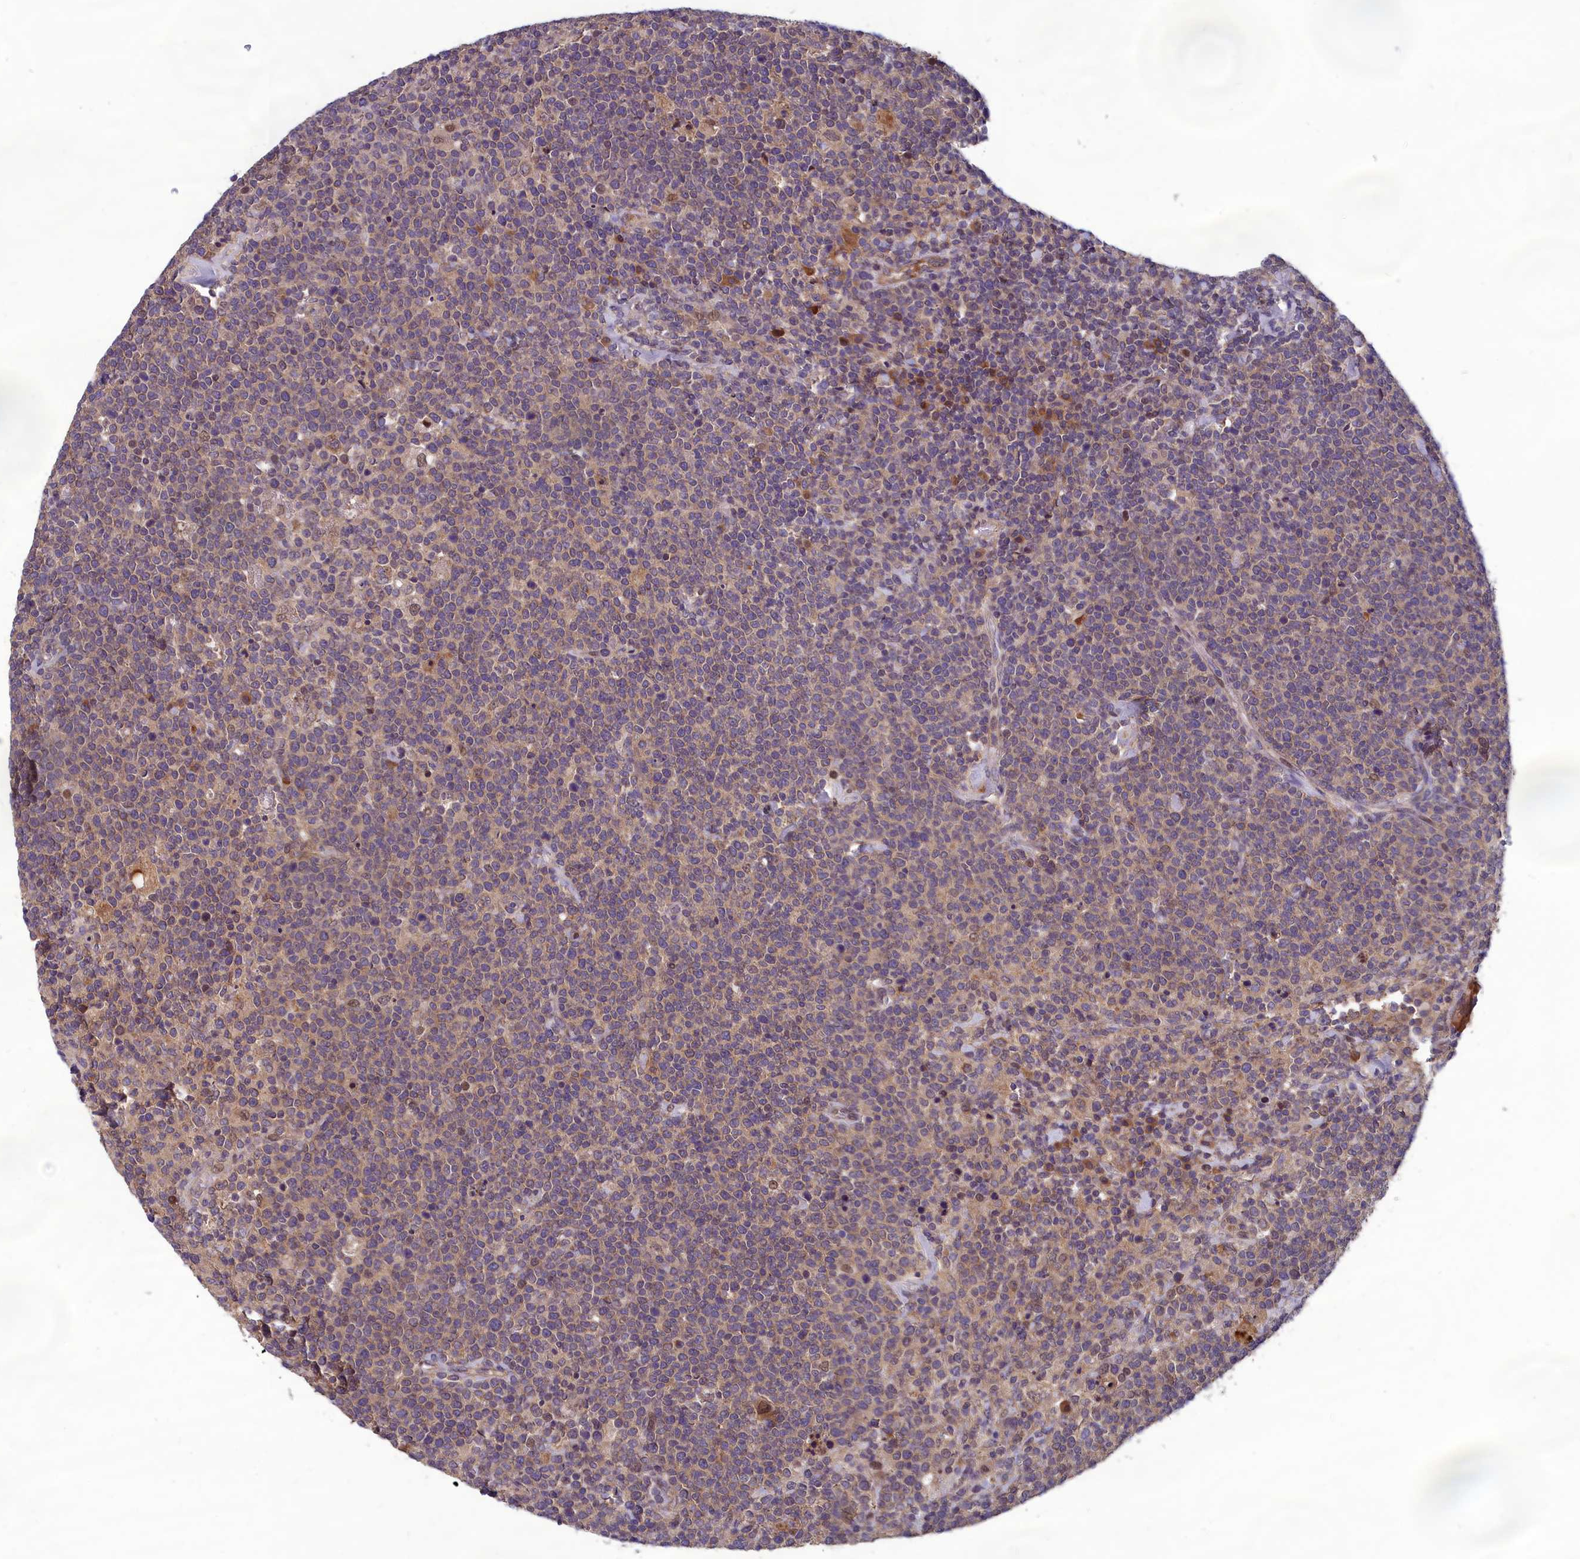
{"staining": {"intensity": "weak", "quantity": "<25%", "location": "cytoplasmic/membranous"}, "tissue": "lymphoma", "cell_type": "Tumor cells", "image_type": "cancer", "snomed": [{"axis": "morphology", "description": "Malignant lymphoma, non-Hodgkin's type, High grade"}, {"axis": "topography", "description": "Lymph node"}], "caption": "IHC micrograph of neoplastic tissue: human high-grade malignant lymphoma, non-Hodgkin's type stained with DAB (3,3'-diaminobenzidine) displays no significant protein expression in tumor cells. (DAB (3,3'-diaminobenzidine) immunohistochemistry (IHC) visualized using brightfield microscopy, high magnification).", "gene": "CCDC15", "patient": {"sex": "male", "age": 61}}